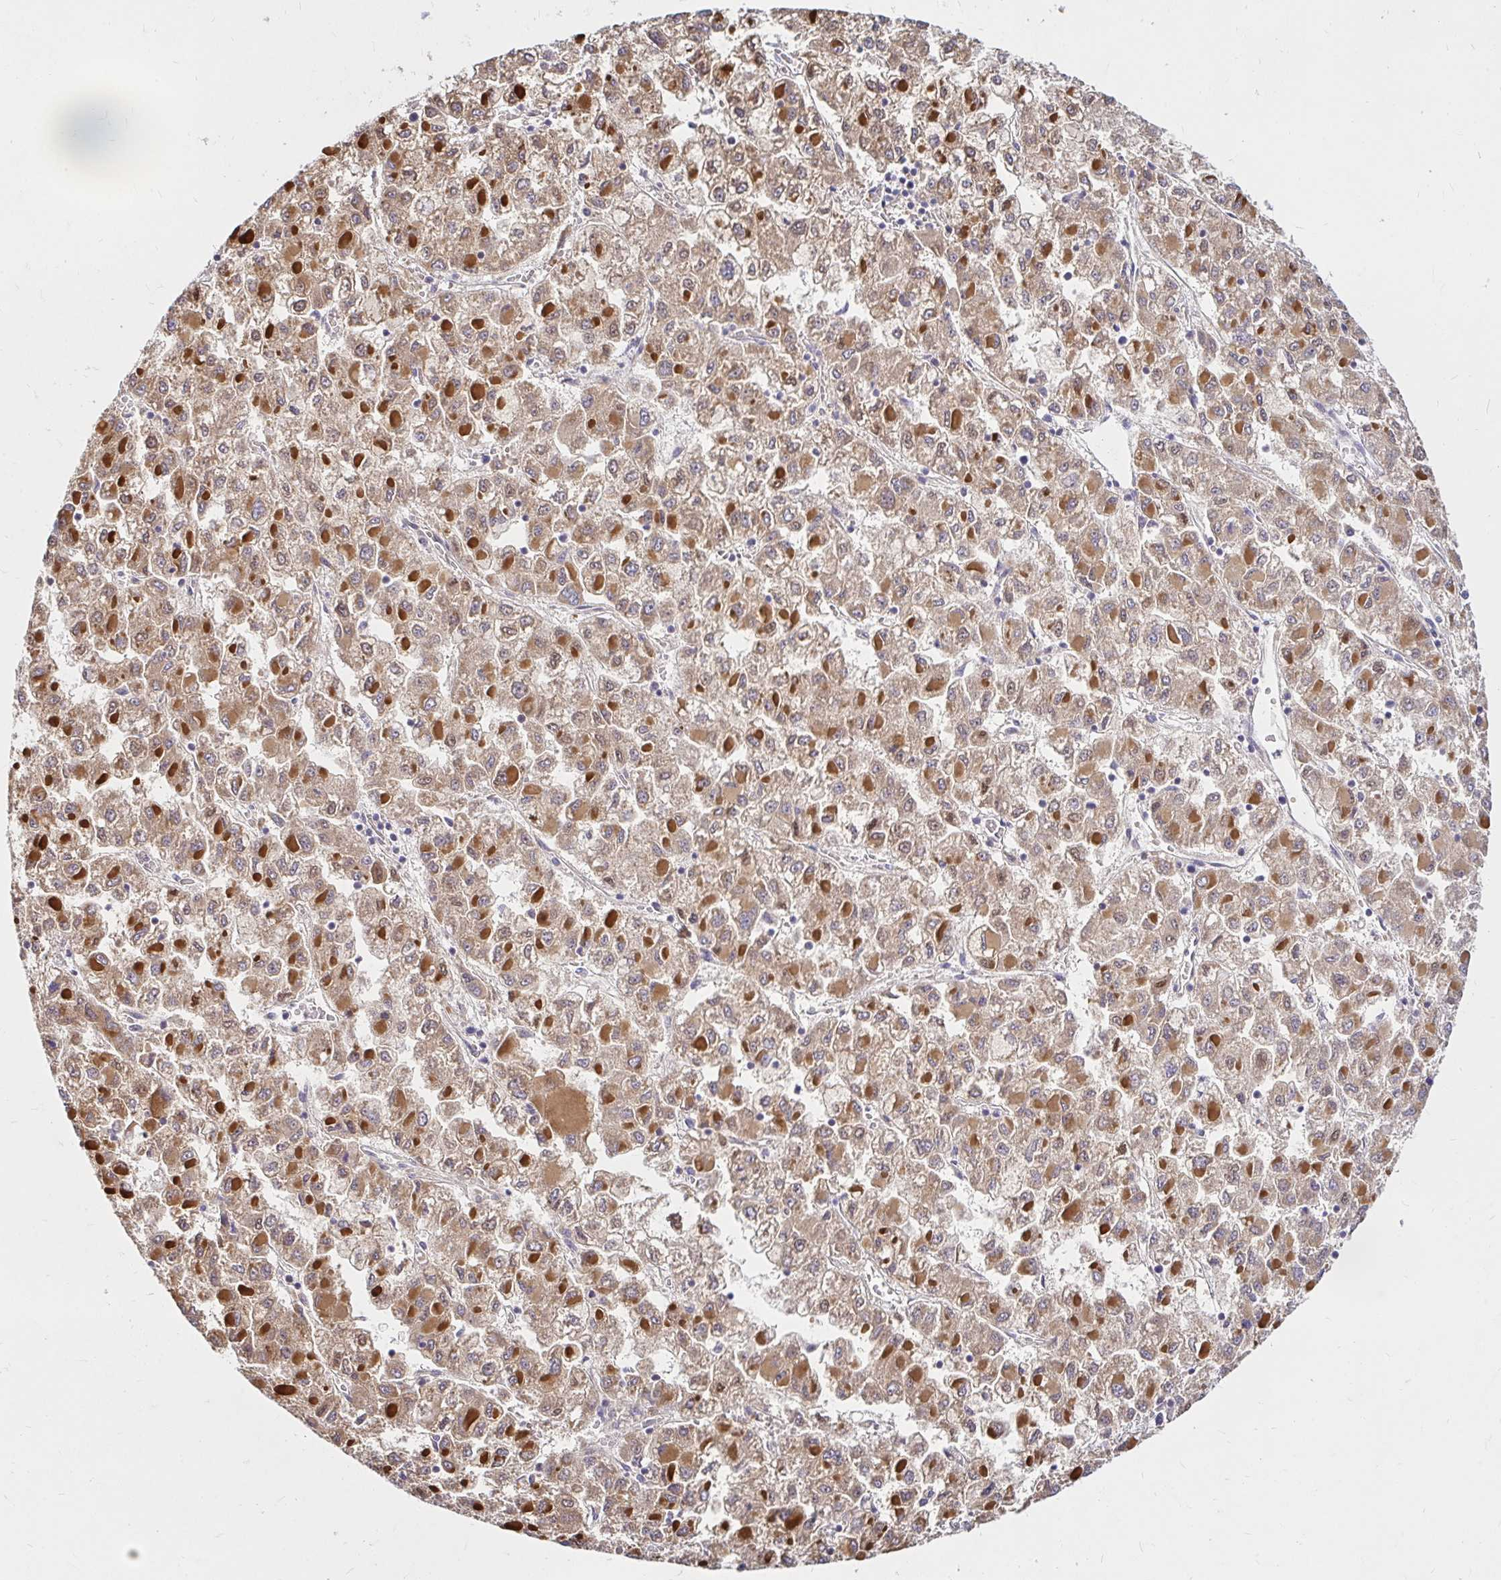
{"staining": {"intensity": "moderate", "quantity": ">75%", "location": "cytoplasmic/membranous,nuclear"}, "tissue": "liver cancer", "cell_type": "Tumor cells", "image_type": "cancer", "snomed": [{"axis": "morphology", "description": "Carcinoma, Hepatocellular, NOS"}, {"axis": "topography", "description": "Liver"}], "caption": "This image demonstrates immunohistochemistry (IHC) staining of human liver hepatocellular carcinoma, with medium moderate cytoplasmic/membranous and nuclear expression in approximately >75% of tumor cells.", "gene": "ARHGEF37", "patient": {"sex": "male", "age": 40}}